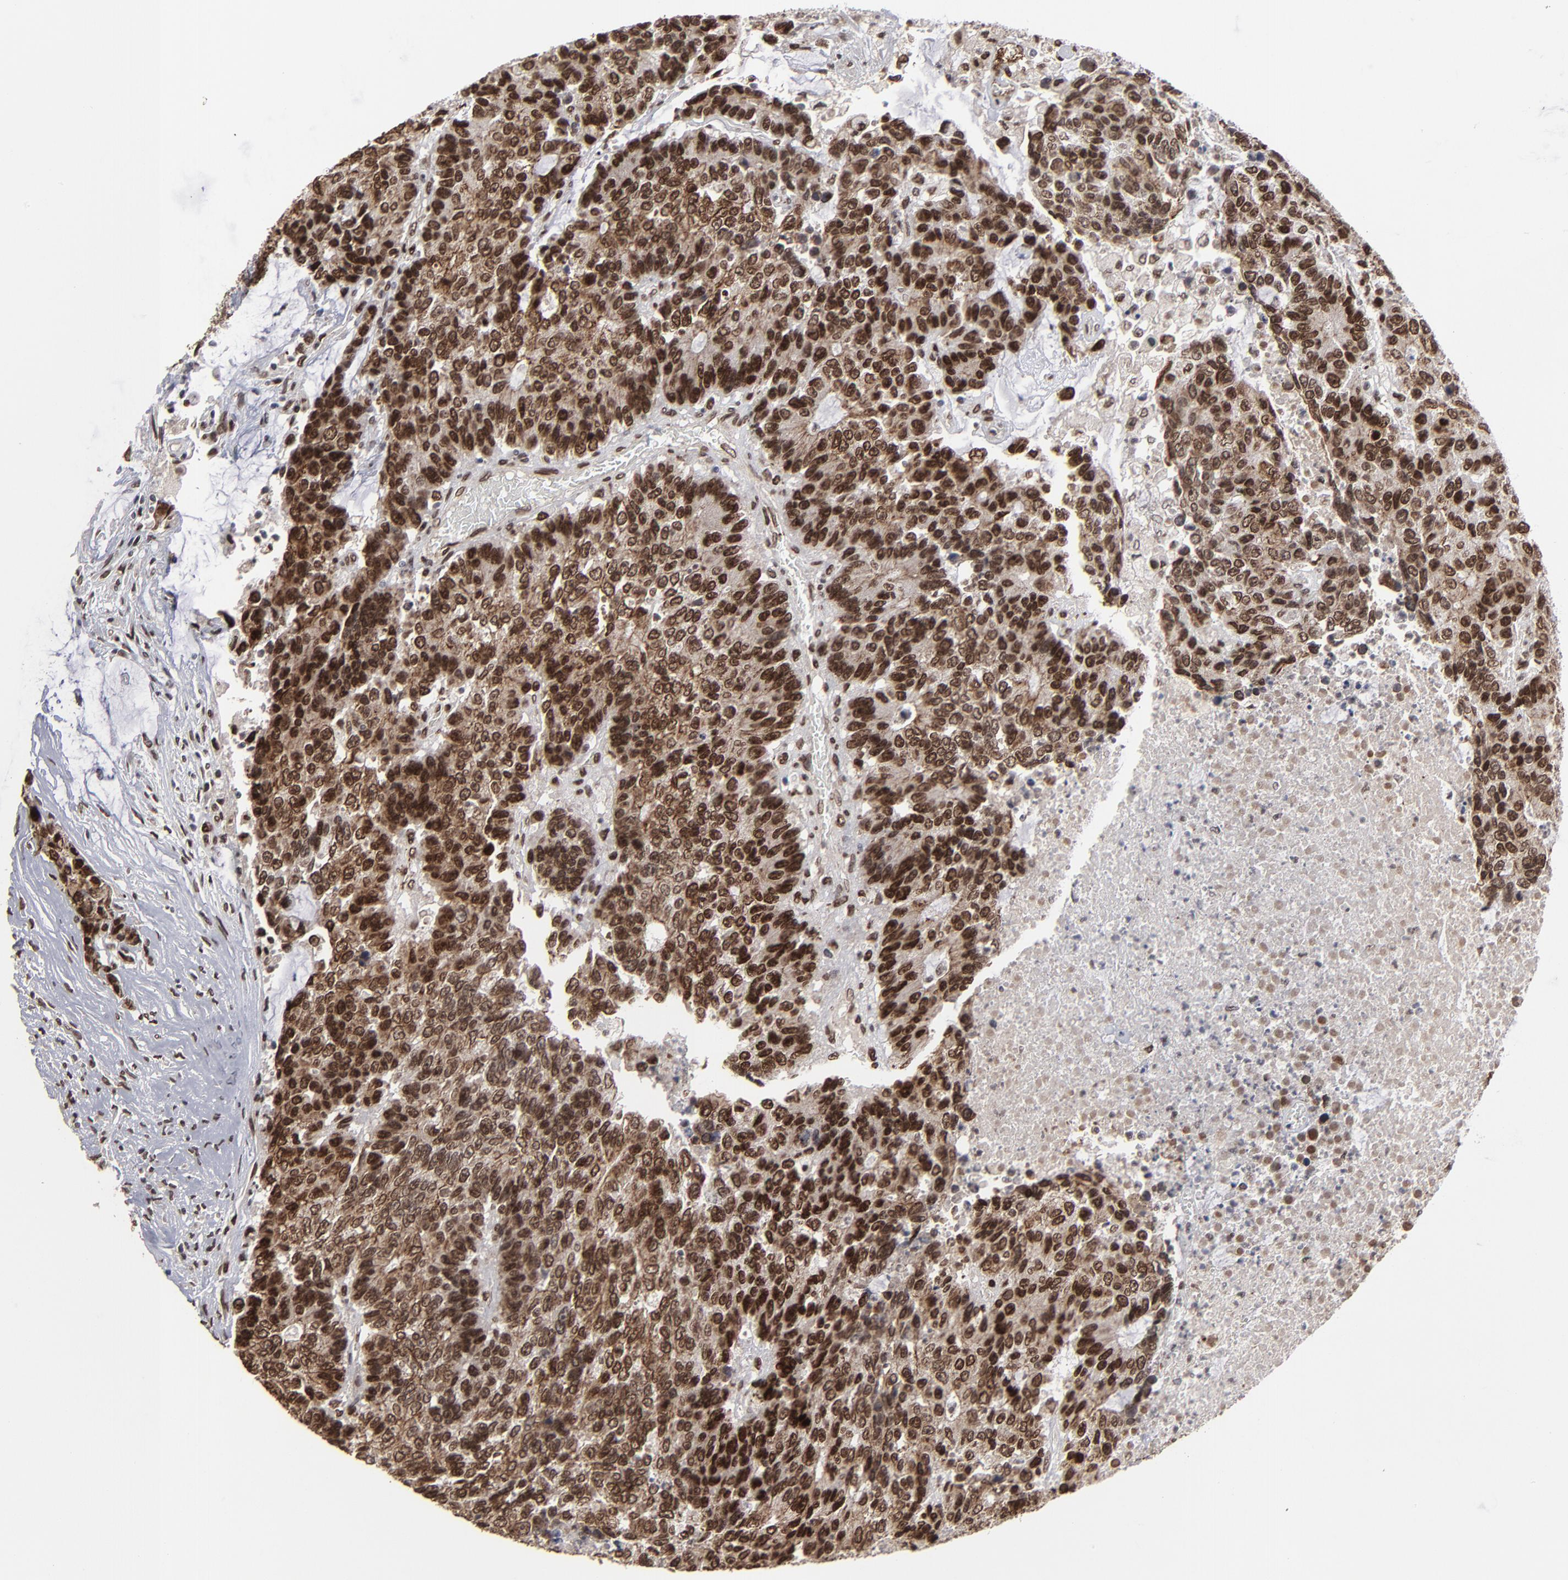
{"staining": {"intensity": "strong", "quantity": ">75%", "location": "cytoplasmic/membranous,nuclear"}, "tissue": "colorectal cancer", "cell_type": "Tumor cells", "image_type": "cancer", "snomed": [{"axis": "morphology", "description": "Adenocarcinoma, NOS"}, {"axis": "topography", "description": "Colon"}], "caption": "Human colorectal cancer (adenocarcinoma) stained for a protein (brown) demonstrates strong cytoplasmic/membranous and nuclear positive positivity in approximately >75% of tumor cells.", "gene": "BAZ1A", "patient": {"sex": "female", "age": 86}}